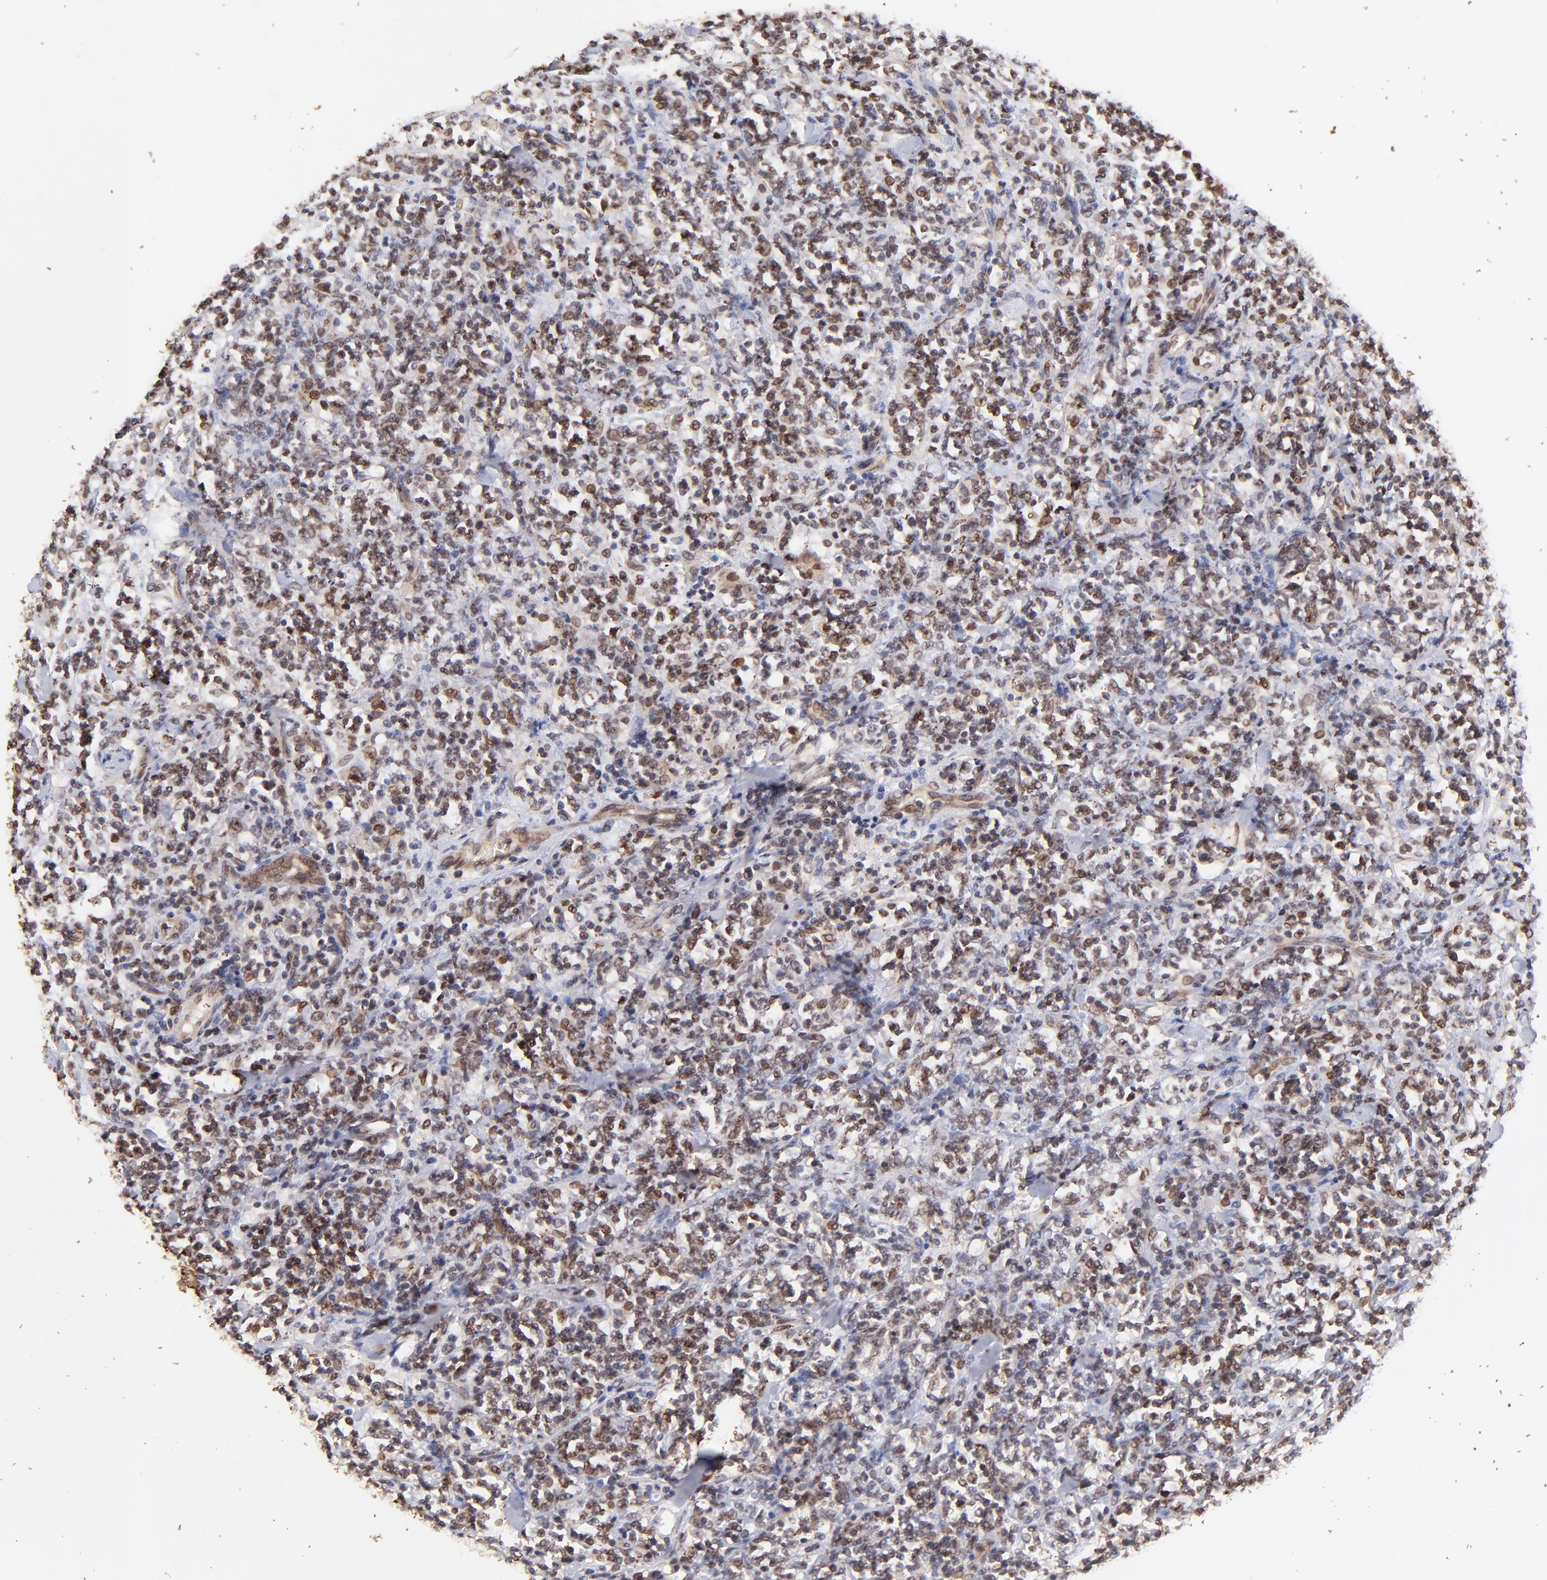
{"staining": {"intensity": "weak", "quantity": ">75%", "location": "nuclear"}, "tissue": "lymphoma", "cell_type": "Tumor cells", "image_type": "cancer", "snomed": [{"axis": "morphology", "description": "Malignant lymphoma, non-Hodgkin's type, High grade"}, {"axis": "topography", "description": "Soft tissue"}], "caption": "Brown immunohistochemical staining in human lymphoma reveals weak nuclear positivity in about >75% of tumor cells. (brown staining indicates protein expression, while blue staining denotes nuclei).", "gene": "ZFP92", "patient": {"sex": "male", "age": 18}}